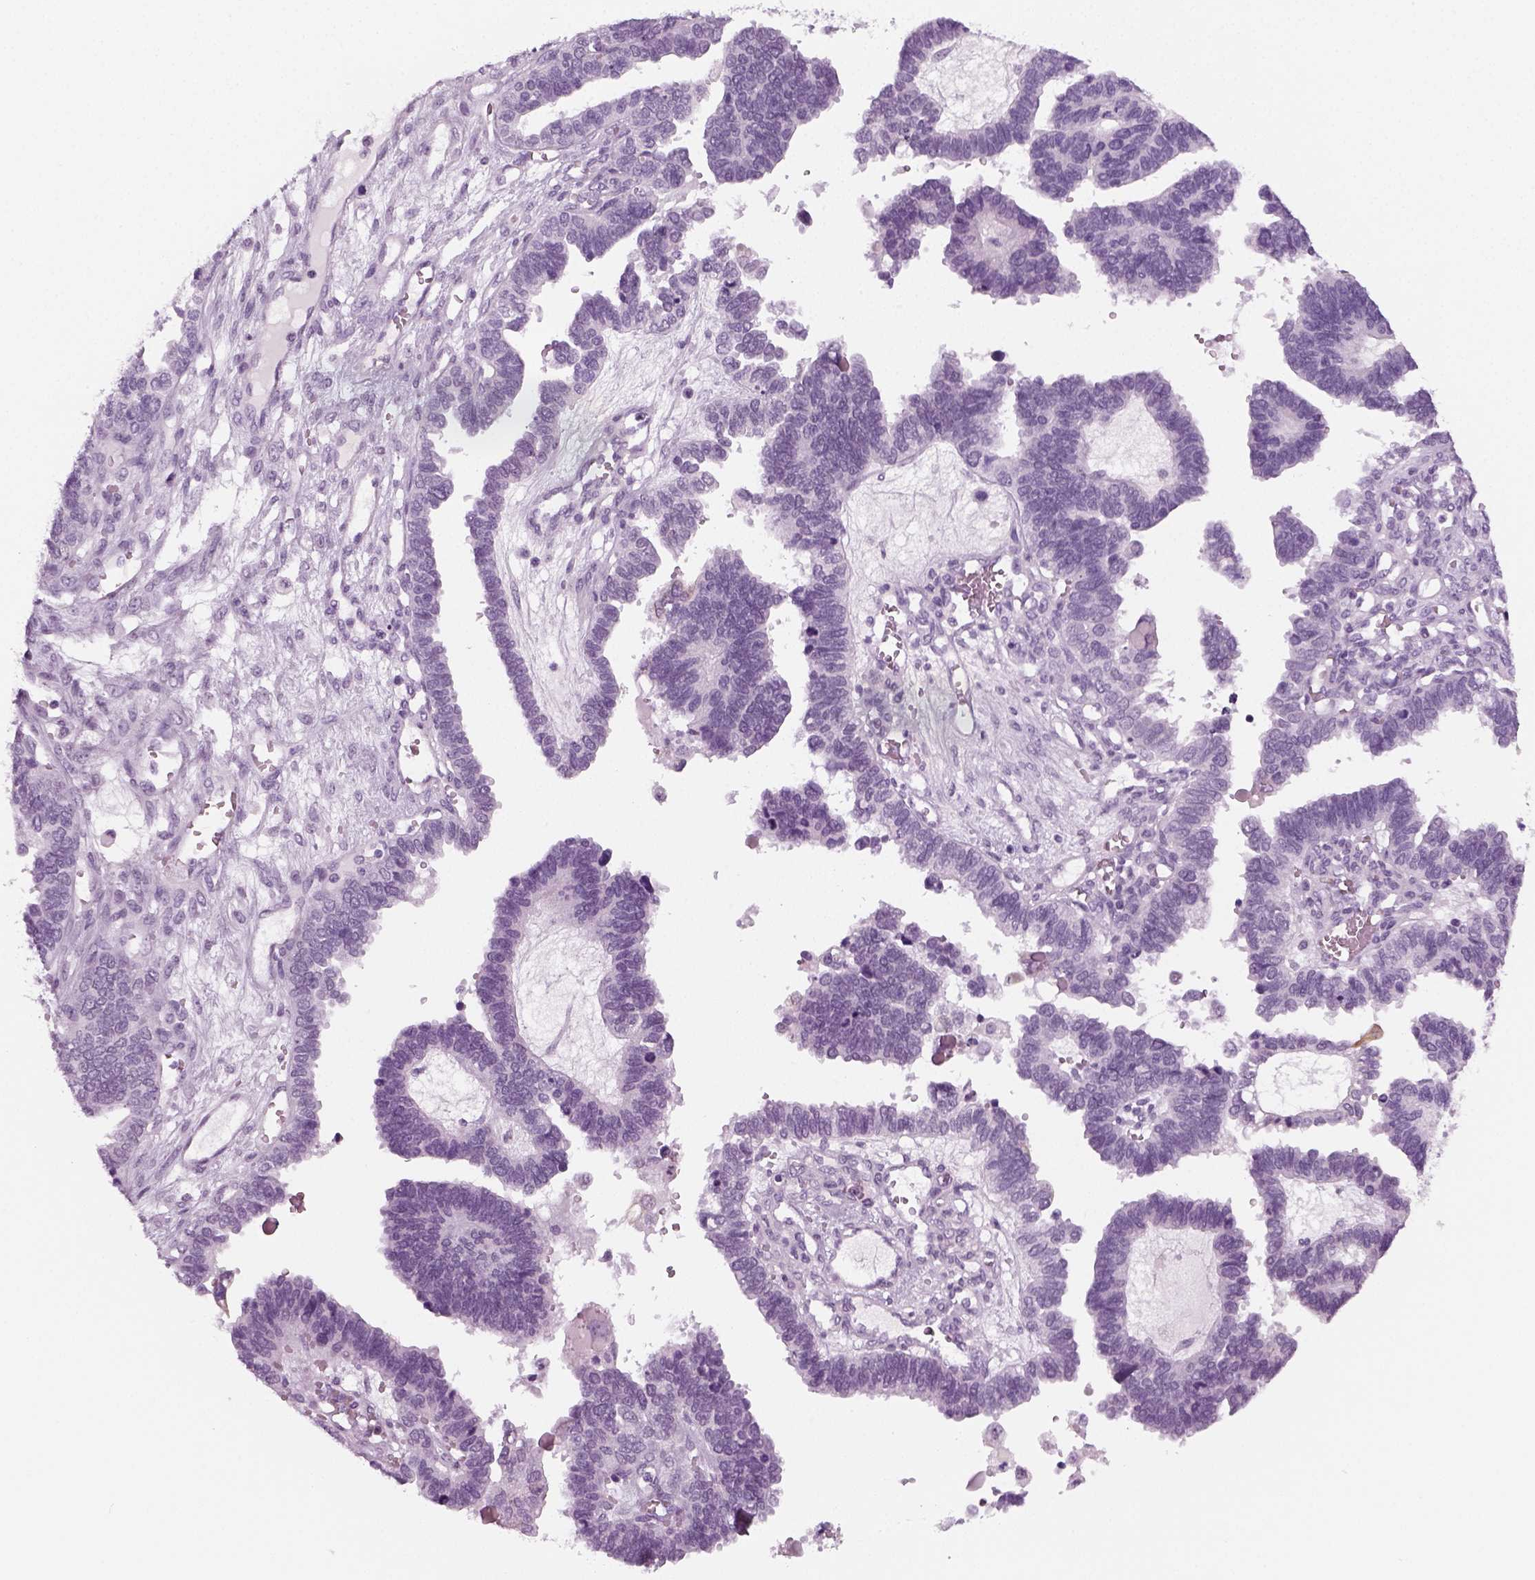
{"staining": {"intensity": "negative", "quantity": "none", "location": "none"}, "tissue": "ovarian cancer", "cell_type": "Tumor cells", "image_type": "cancer", "snomed": [{"axis": "morphology", "description": "Cystadenocarcinoma, serous, NOS"}, {"axis": "topography", "description": "Ovary"}], "caption": "The micrograph exhibits no staining of tumor cells in ovarian cancer.", "gene": "KRT75", "patient": {"sex": "female", "age": 51}}